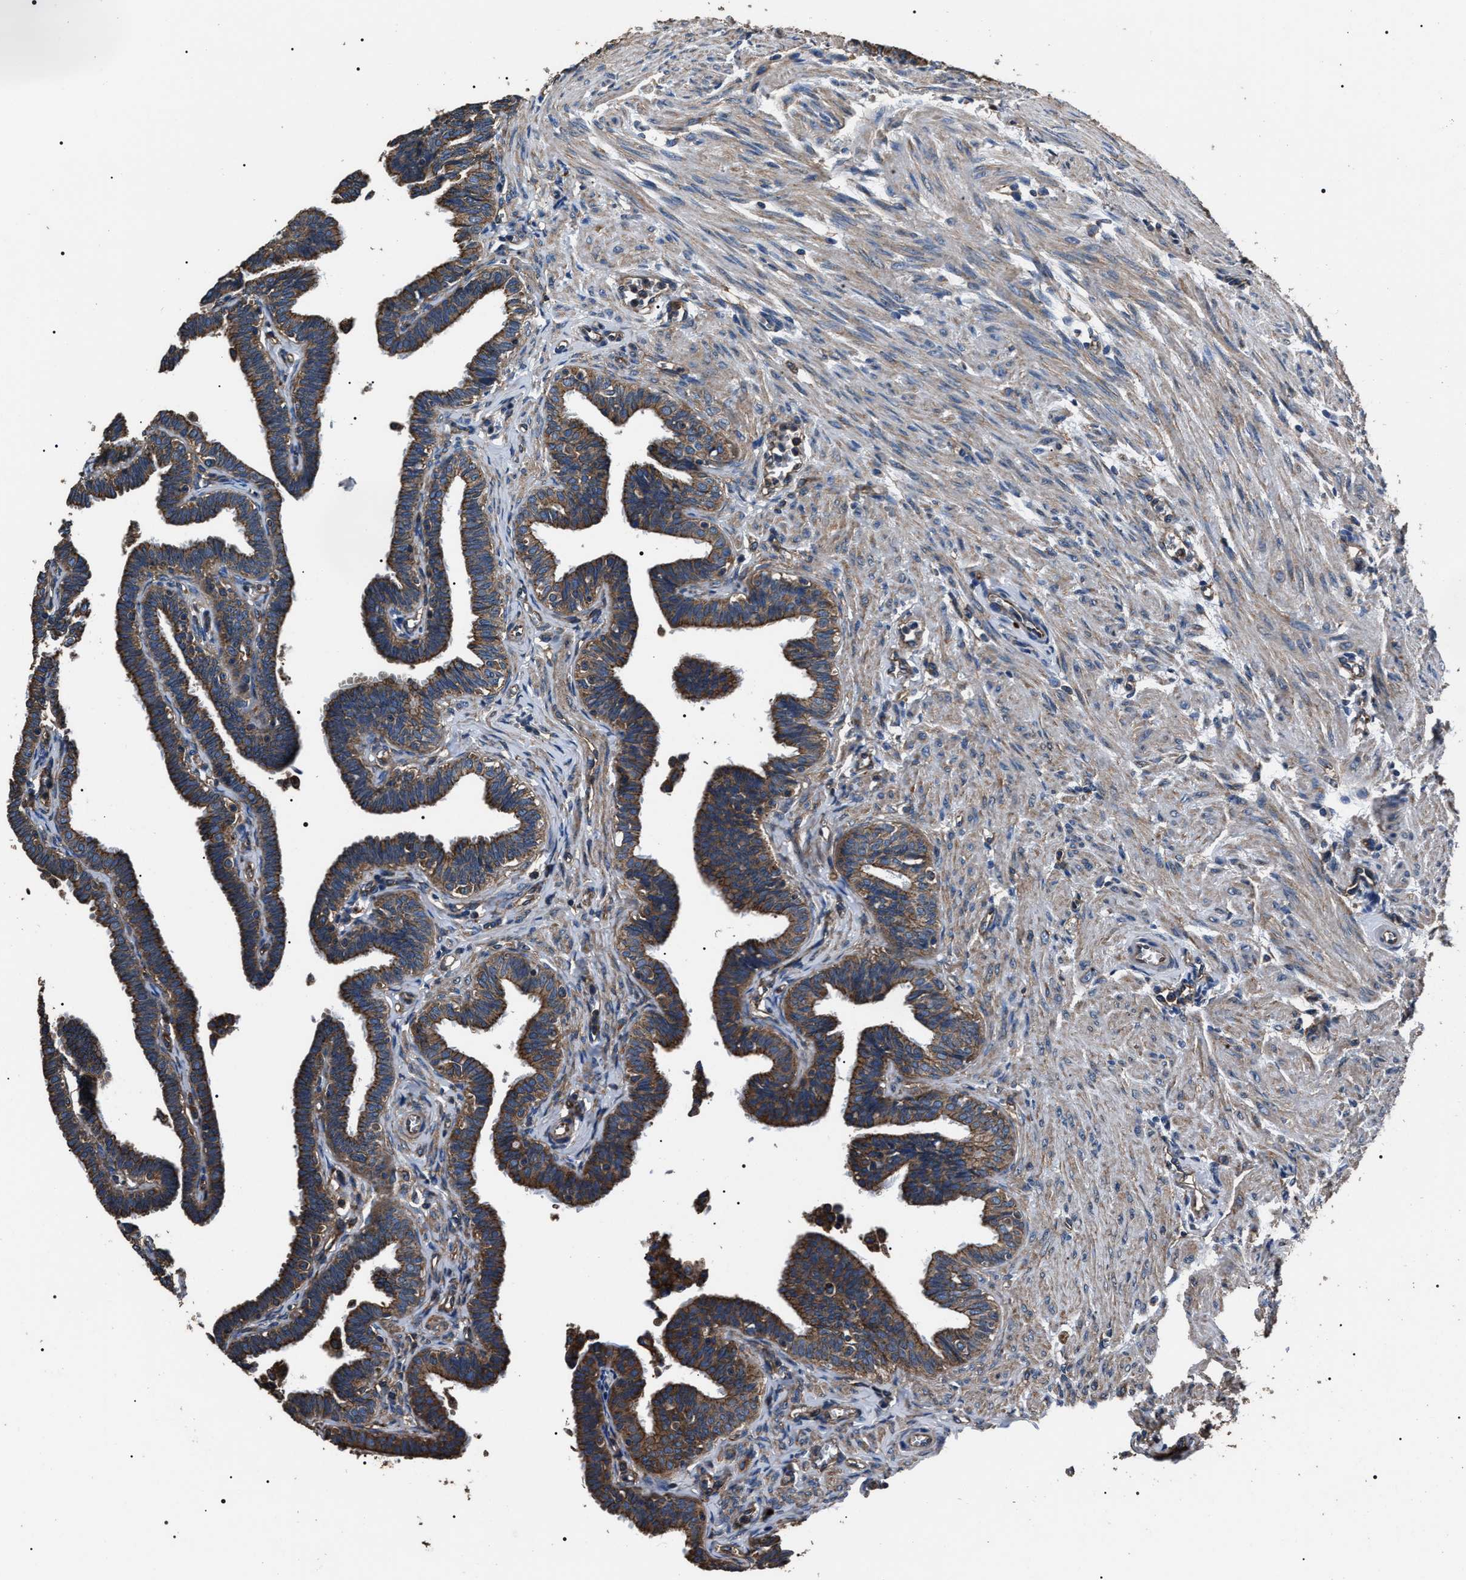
{"staining": {"intensity": "strong", "quantity": "25%-75%", "location": "cytoplasmic/membranous"}, "tissue": "fallopian tube", "cell_type": "Glandular cells", "image_type": "normal", "snomed": [{"axis": "morphology", "description": "Normal tissue, NOS"}, {"axis": "topography", "description": "Fallopian tube"}, {"axis": "topography", "description": "Ovary"}], "caption": "Immunohistochemistry histopathology image of unremarkable human fallopian tube stained for a protein (brown), which shows high levels of strong cytoplasmic/membranous staining in about 25%-75% of glandular cells.", "gene": "HSCB", "patient": {"sex": "female", "age": 23}}